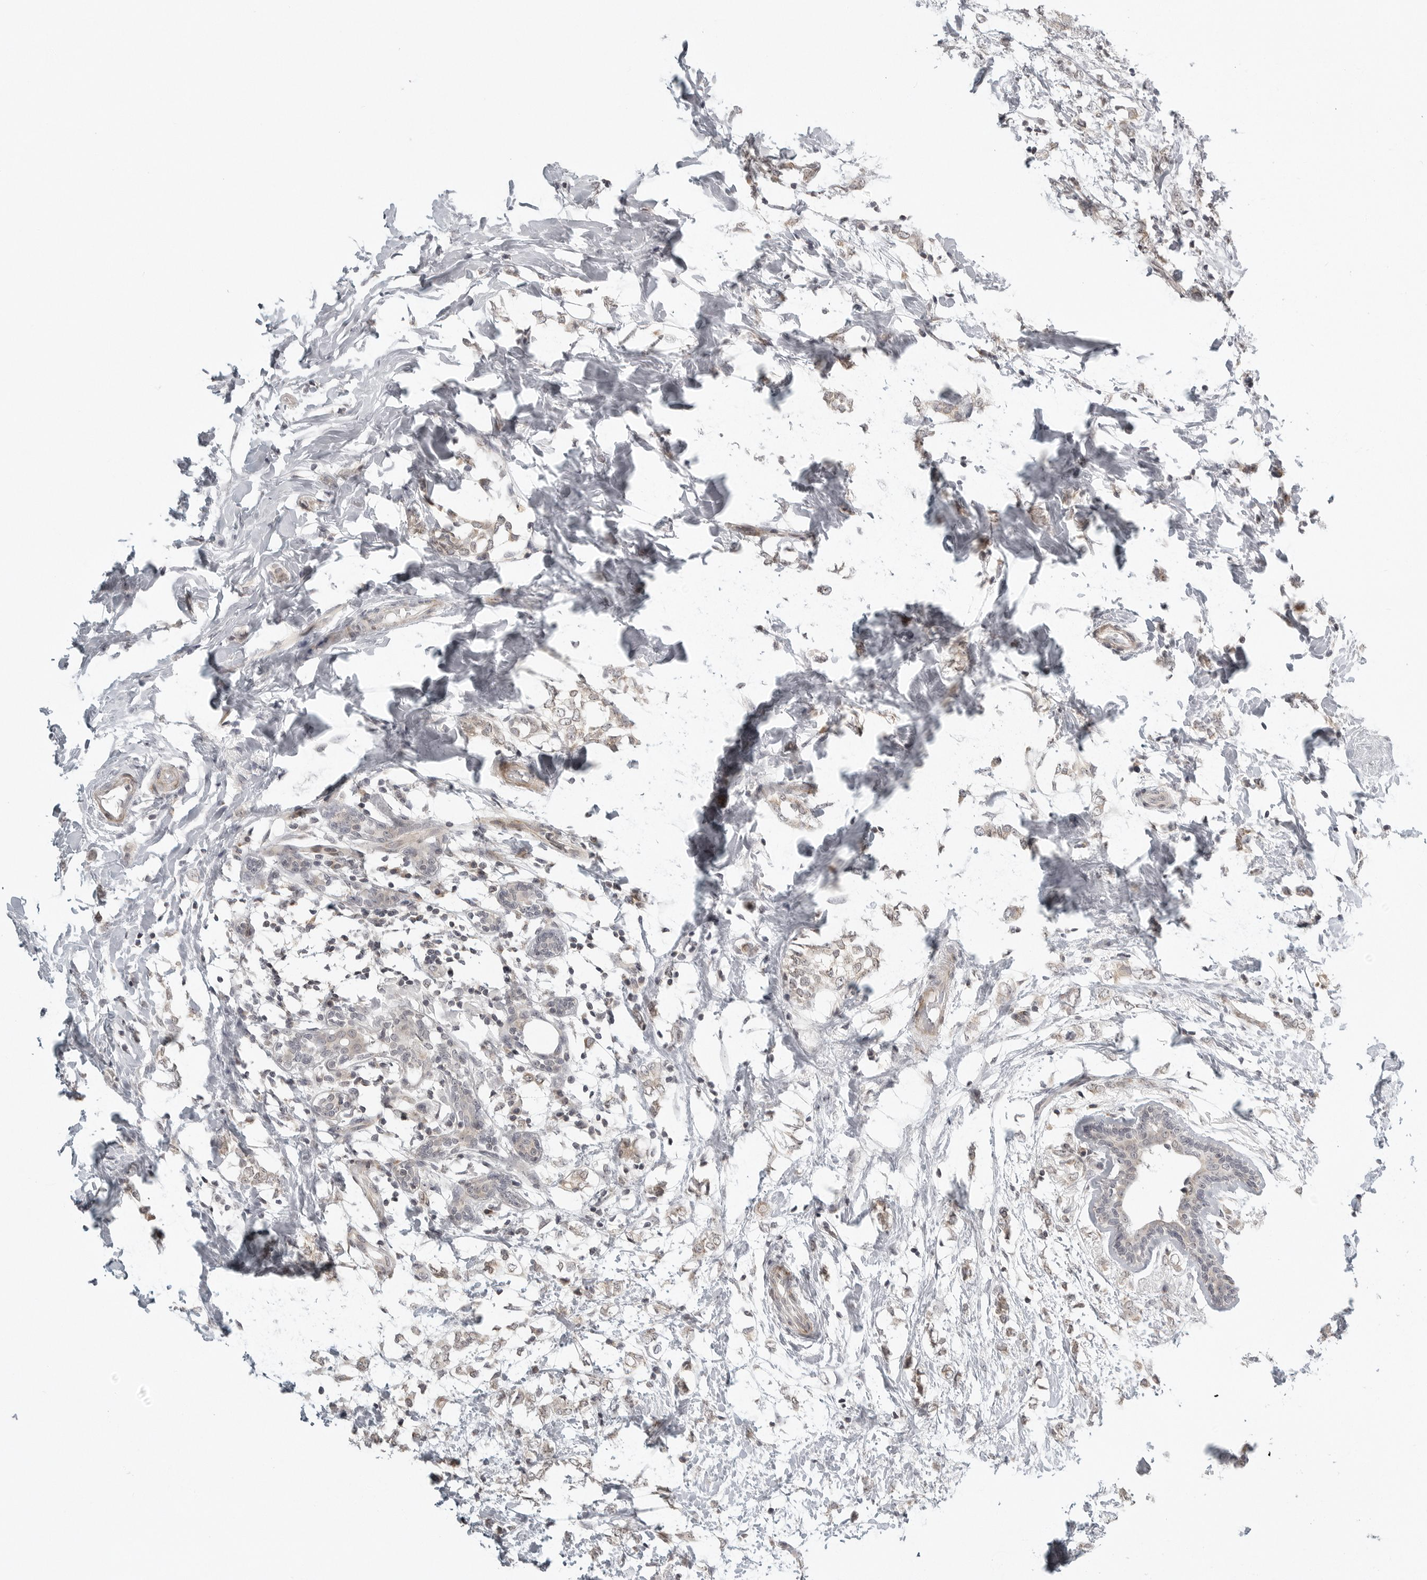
{"staining": {"intensity": "weak", "quantity": "<25%", "location": "cytoplasmic/membranous"}, "tissue": "breast cancer", "cell_type": "Tumor cells", "image_type": "cancer", "snomed": [{"axis": "morphology", "description": "Normal tissue, NOS"}, {"axis": "morphology", "description": "Lobular carcinoma"}, {"axis": "topography", "description": "Breast"}], "caption": "A high-resolution photomicrograph shows IHC staining of lobular carcinoma (breast), which reveals no significant expression in tumor cells.", "gene": "TUT4", "patient": {"sex": "female", "age": 47}}